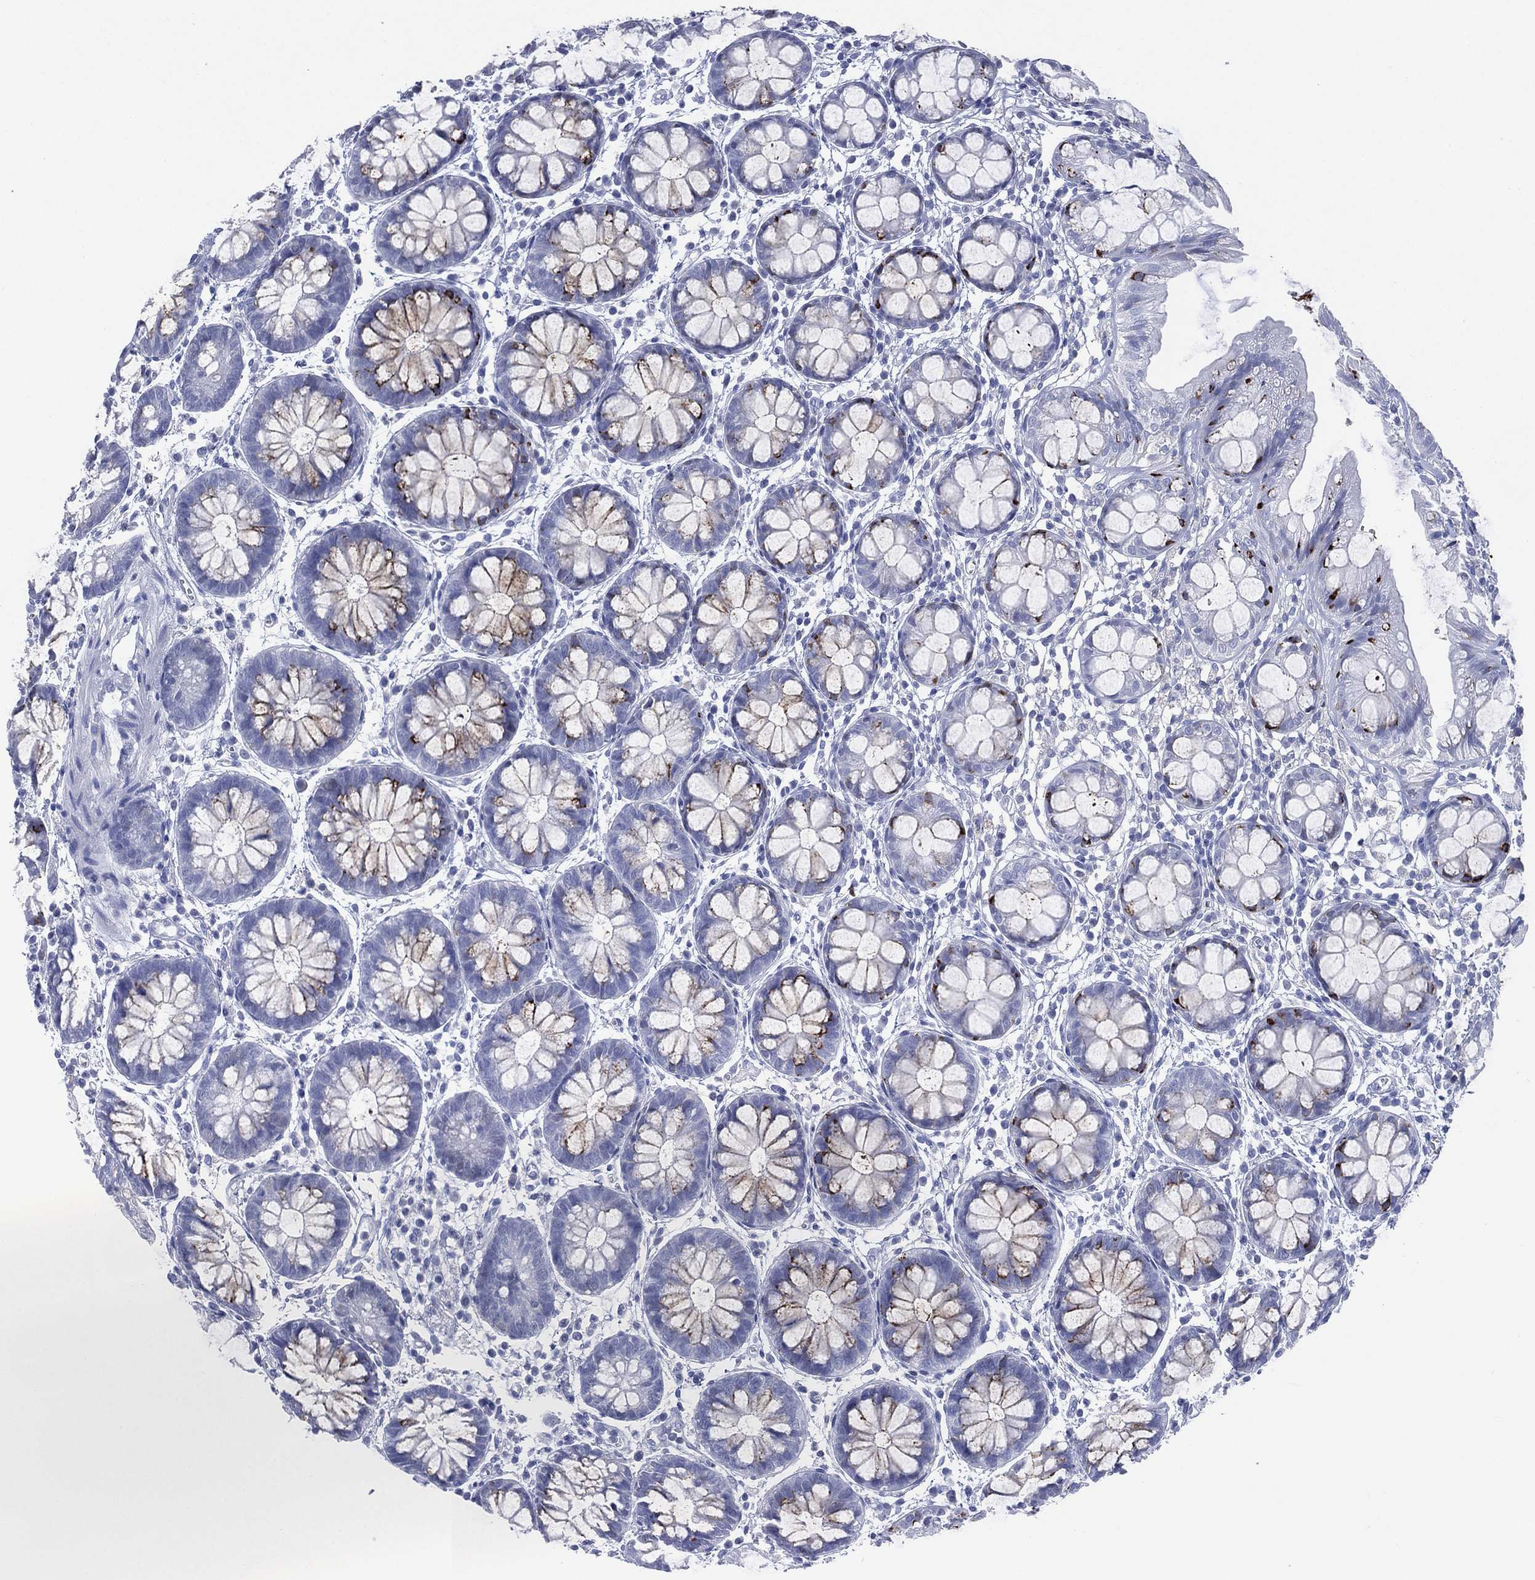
{"staining": {"intensity": "moderate", "quantity": "<25%", "location": "cytoplasmic/membranous"}, "tissue": "rectum", "cell_type": "Glandular cells", "image_type": "normal", "snomed": [{"axis": "morphology", "description": "Normal tissue, NOS"}, {"axis": "topography", "description": "Rectum"}], "caption": "Protein staining displays moderate cytoplasmic/membranous staining in approximately <25% of glandular cells in benign rectum. (IHC, brightfield microscopy, high magnification).", "gene": "TMEM247", "patient": {"sex": "male", "age": 57}}